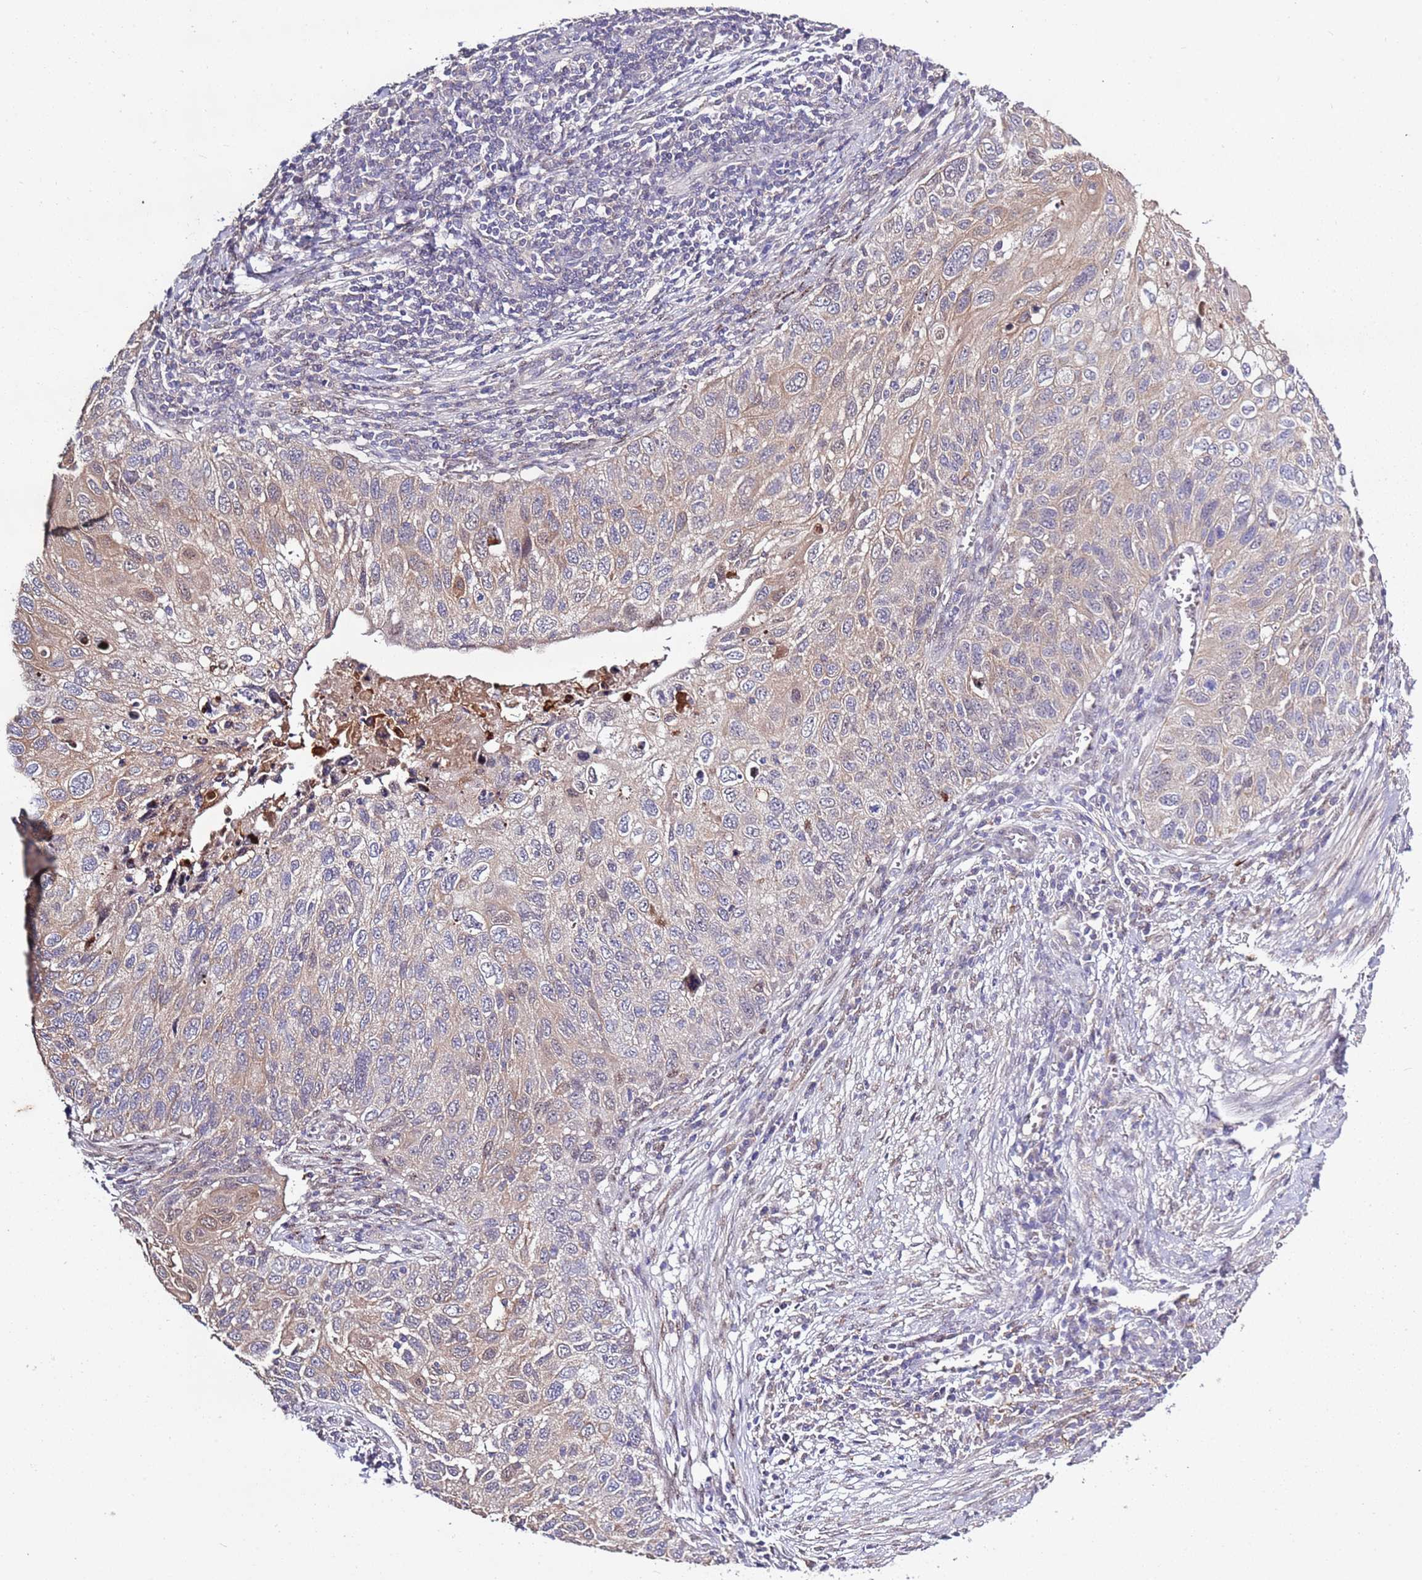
{"staining": {"intensity": "weak", "quantity": "25%-75%", "location": "cytoplasmic/membranous"}, "tissue": "cervical cancer", "cell_type": "Tumor cells", "image_type": "cancer", "snomed": [{"axis": "morphology", "description": "Squamous cell carcinoma, NOS"}, {"axis": "topography", "description": "Cervix"}], "caption": "Immunohistochemistry micrograph of human cervical cancer (squamous cell carcinoma) stained for a protein (brown), which reveals low levels of weak cytoplasmic/membranous expression in about 25%-75% of tumor cells.", "gene": "CAPN9", "patient": {"sex": "female", "age": 70}}